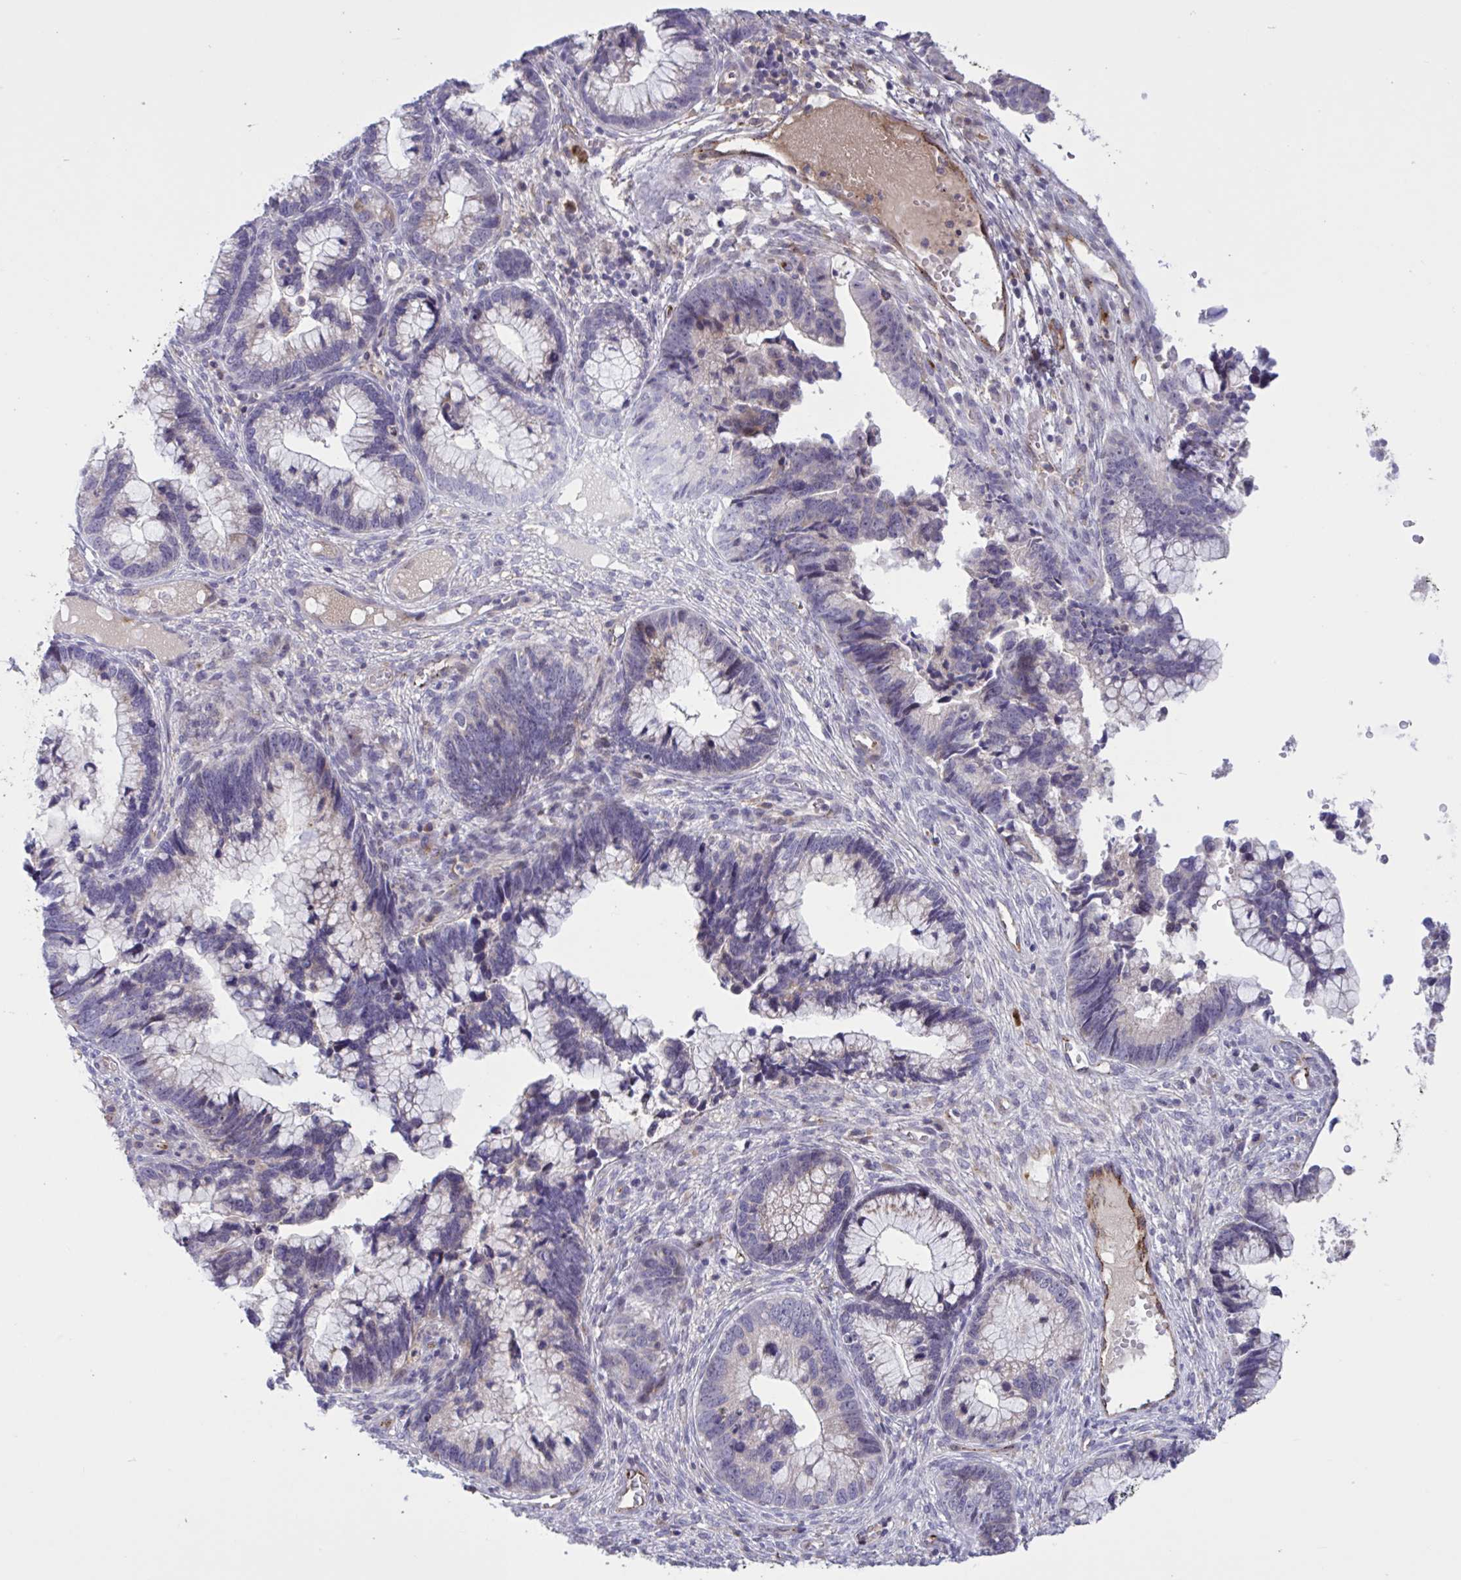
{"staining": {"intensity": "weak", "quantity": "<25%", "location": "cytoplasmic/membranous"}, "tissue": "cervical cancer", "cell_type": "Tumor cells", "image_type": "cancer", "snomed": [{"axis": "morphology", "description": "Adenocarcinoma, NOS"}, {"axis": "topography", "description": "Cervix"}], "caption": "IHC of cervical cancer reveals no expression in tumor cells.", "gene": "CD101", "patient": {"sex": "female", "age": 44}}